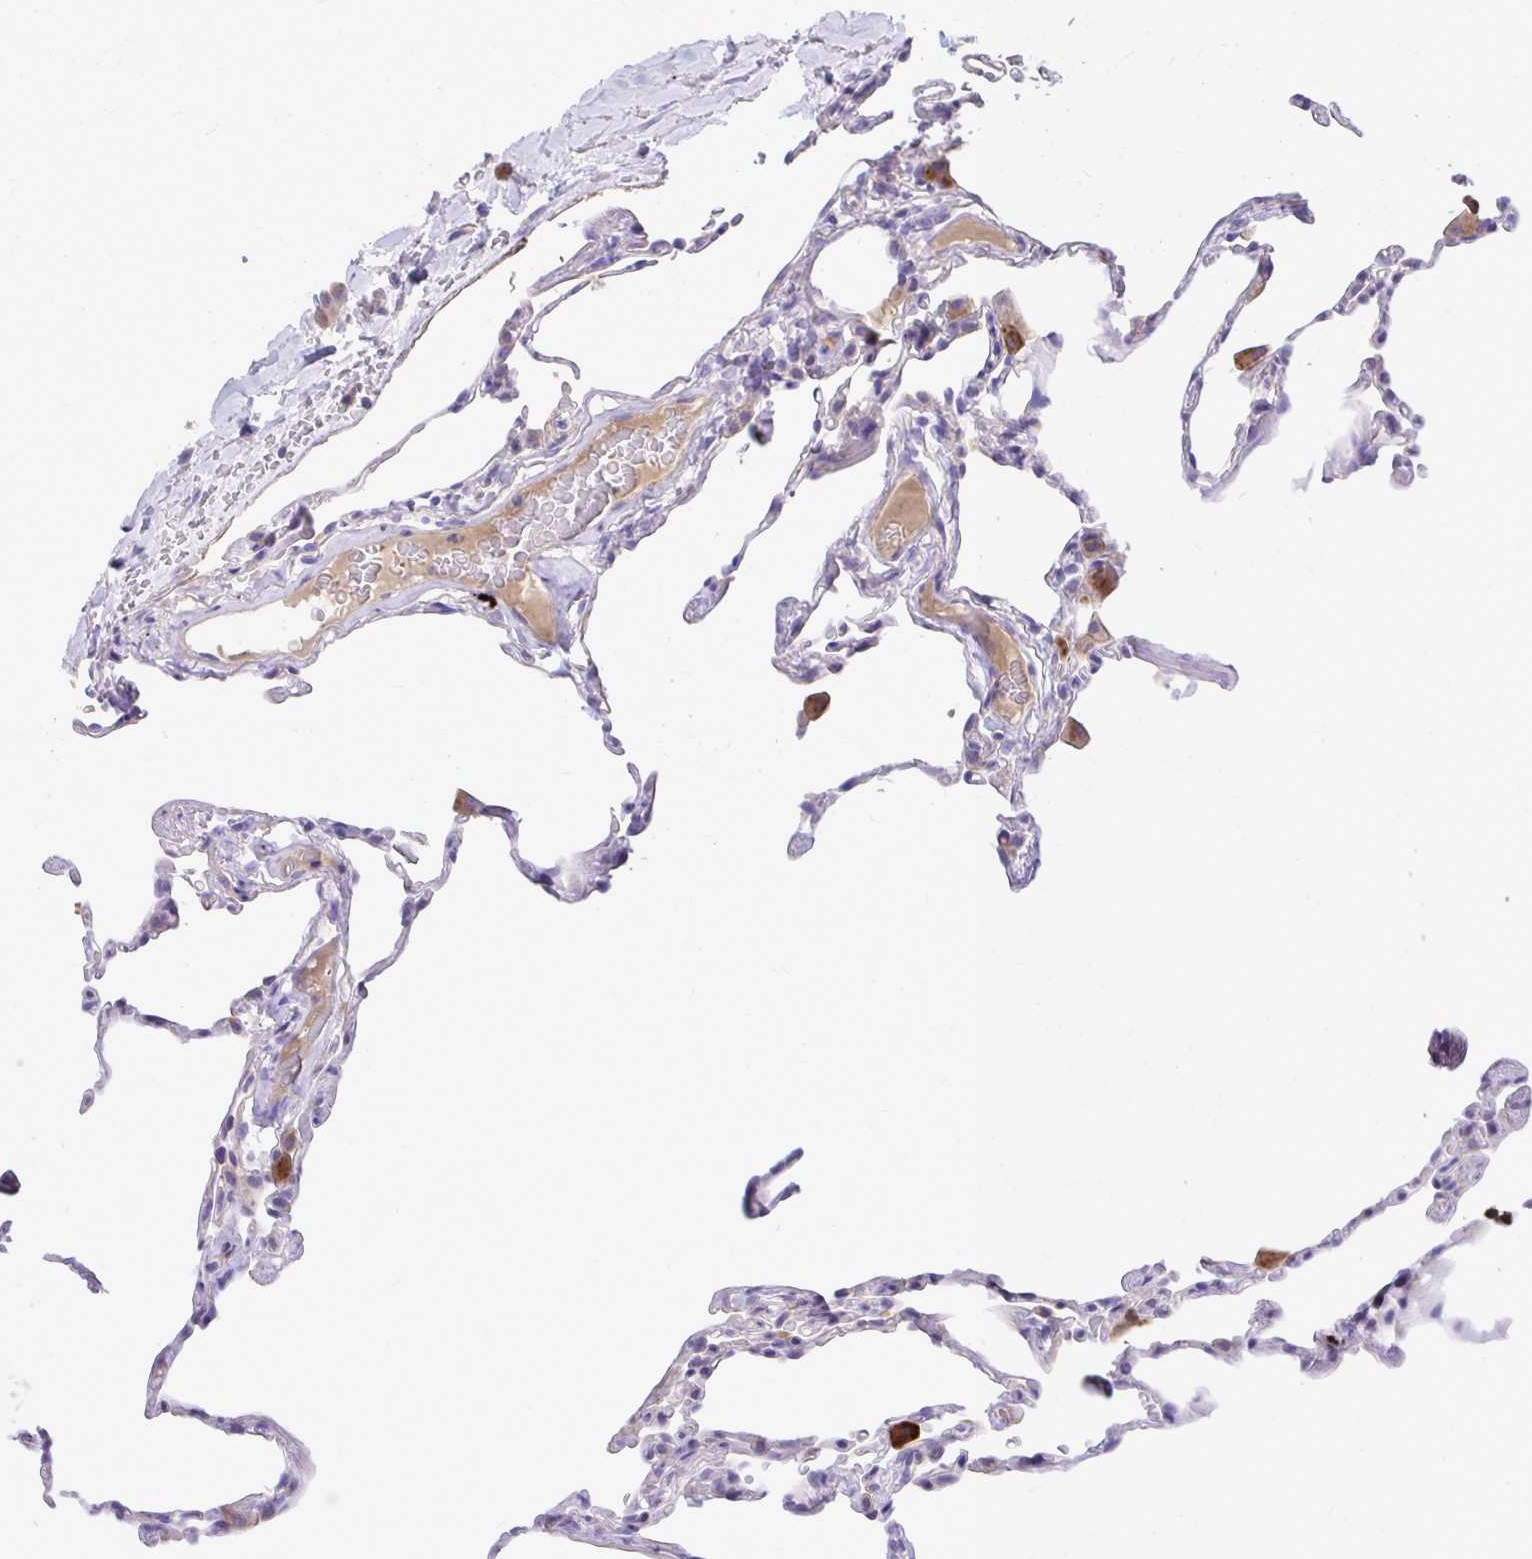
{"staining": {"intensity": "strong", "quantity": "<25%", "location": "cytoplasmic/membranous"}, "tissue": "lung", "cell_type": "Alveolar cells", "image_type": "normal", "snomed": [{"axis": "morphology", "description": "Normal tissue, NOS"}, {"axis": "topography", "description": "Lung"}], "caption": "Alveolar cells show strong cytoplasmic/membranous positivity in approximately <25% of cells in normal lung.", "gene": "TP53I11", "patient": {"sex": "female", "age": 57}}